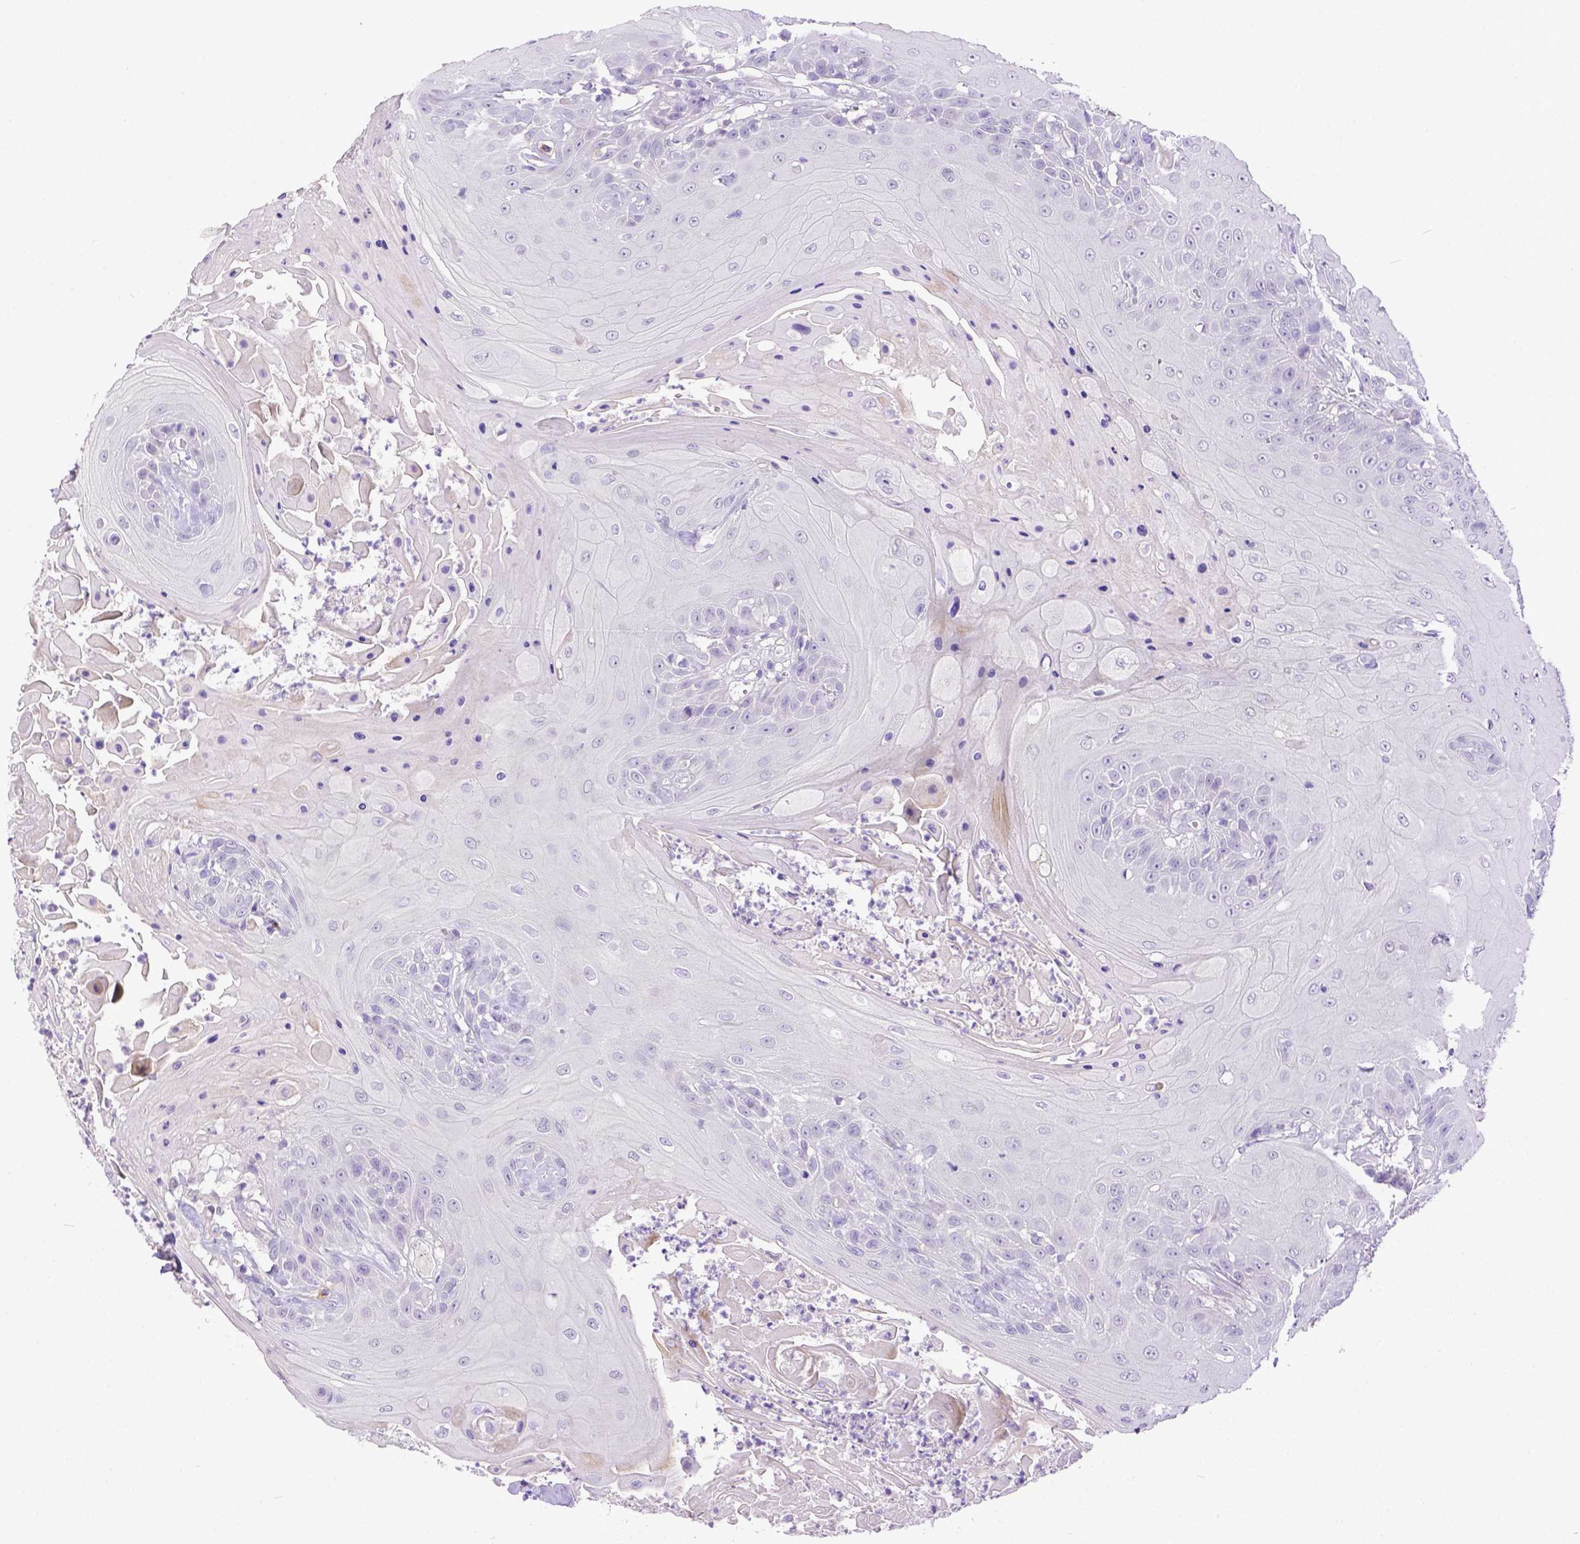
{"staining": {"intensity": "negative", "quantity": "none", "location": "none"}, "tissue": "head and neck cancer", "cell_type": "Tumor cells", "image_type": "cancer", "snomed": [{"axis": "morphology", "description": "Squamous cell carcinoma, NOS"}, {"axis": "topography", "description": "Skin"}, {"axis": "topography", "description": "Head-Neck"}], "caption": "Tumor cells are negative for protein expression in human head and neck squamous cell carcinoma.", "gene": "KIT", "patient": {"sex": "male", "age": 80}}